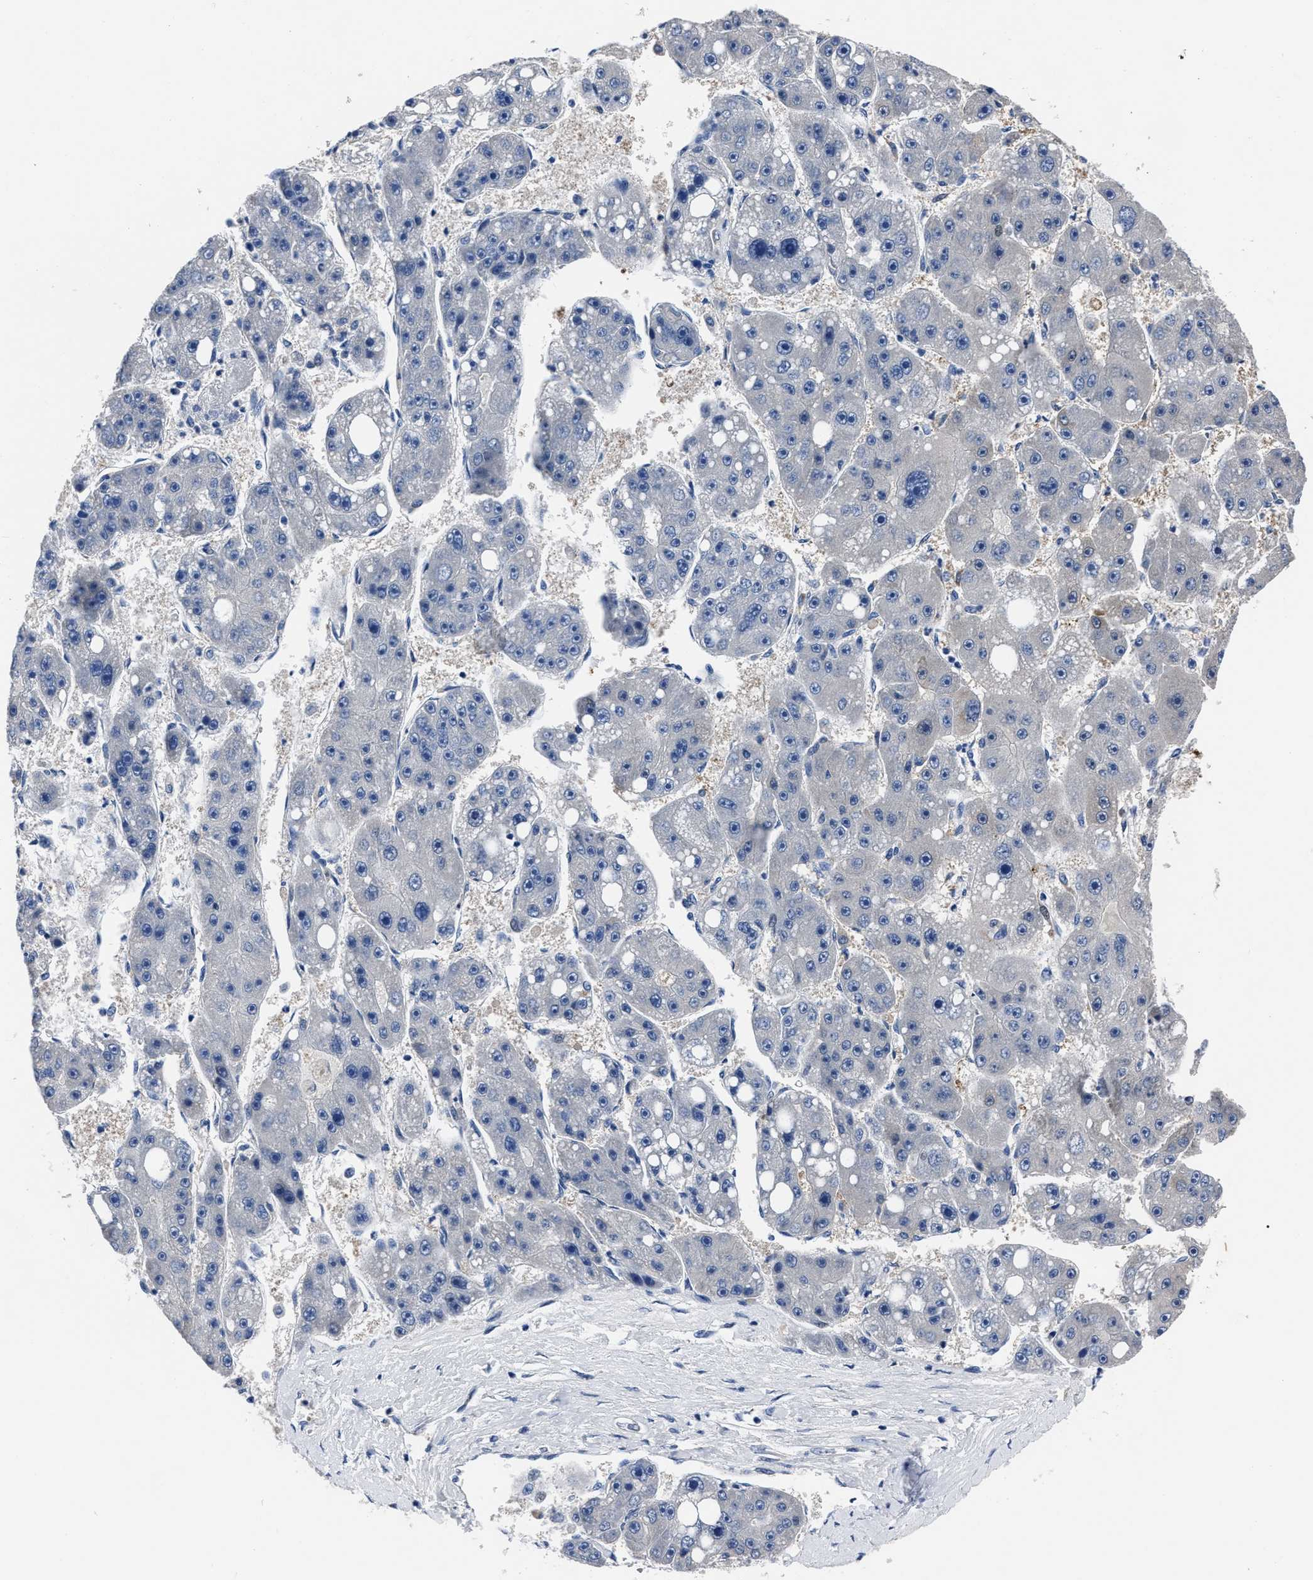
{"staining": {"intensity": "negative", "quantity": "none", "location": "none"}, "tissue": "liver cancer", "cell_type": "Tumor cells", "image_type": "cancer", "snomed": [{"axis": "morphology", "description": "Carcinoma, Hepatocellular, NOS"}, {"axis": "topography", "description": "Liver"}], "caption": "DAB immunohistochemical staining of human liver hepatocellular carcinoma demonstrates no significant positivity in tumor cells.", "gene": "MOV10L1", "patient": {"sex": "female", "age": 61}}